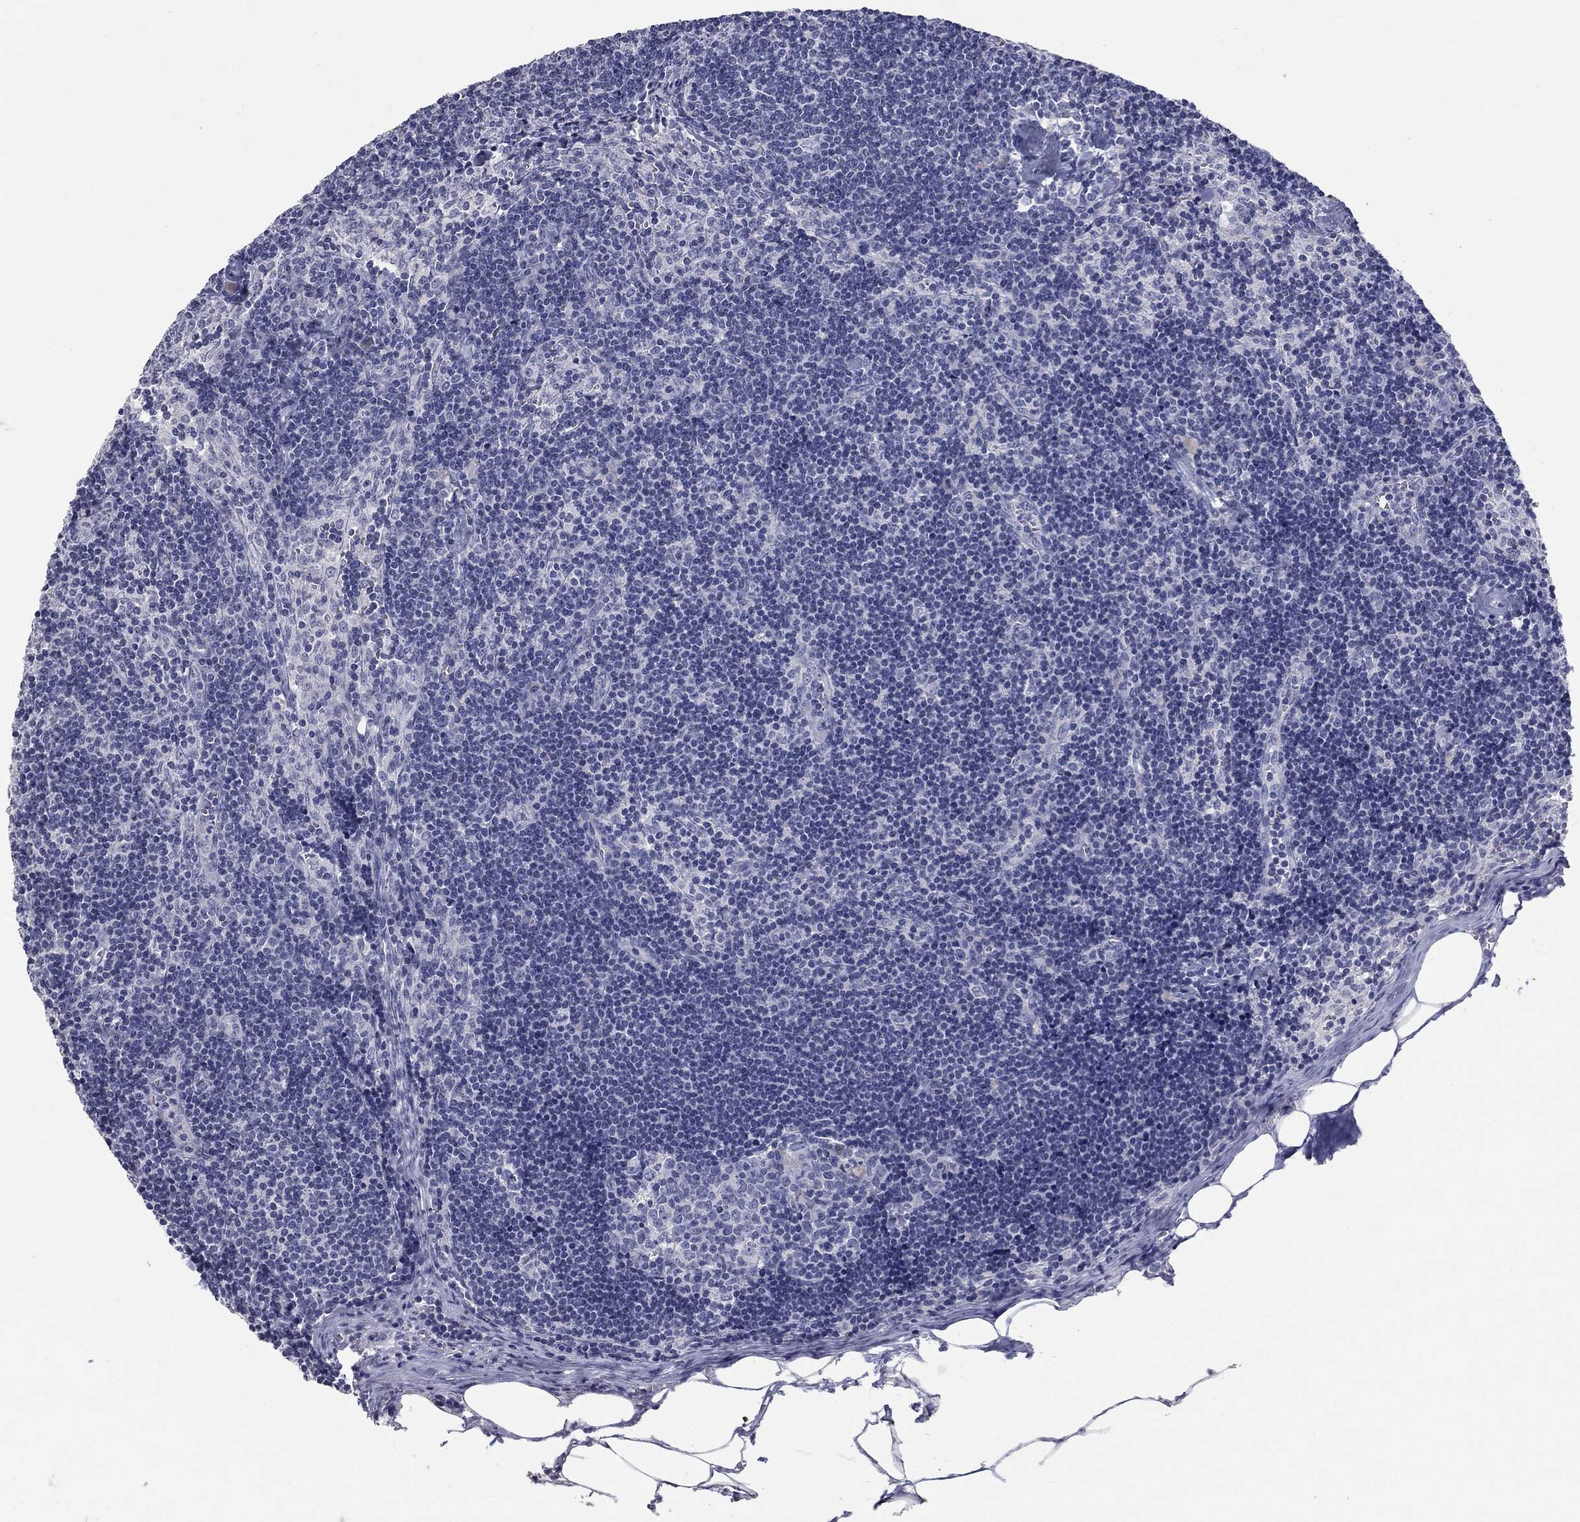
{"staining": {"intensity": "negative", "quantity": "none", "location": "none"}, "tissue": "lymph node", "cell_type": "Germinal center cells", "image_type": "normal", "snomed": [{"axis": "morphology", "description": "Normal tissue, NOS"}, {"axis": "topography", "description": "Lymph node"}], "caption": "Immunohistochemistry micrograph of benign lymph node: lymph node stained with DAB (3,3'-diaminobenzidine) shows no significant protein expression in germinal center cells. (Stains: DAB (3,3'-diaminobenzidine) IHC with hematoxylin counter stain, Microscopy: brightfield microscopy at high magnification).", "gene": "ELAVL4", "patient": {"sex": "female", "age": 51}}